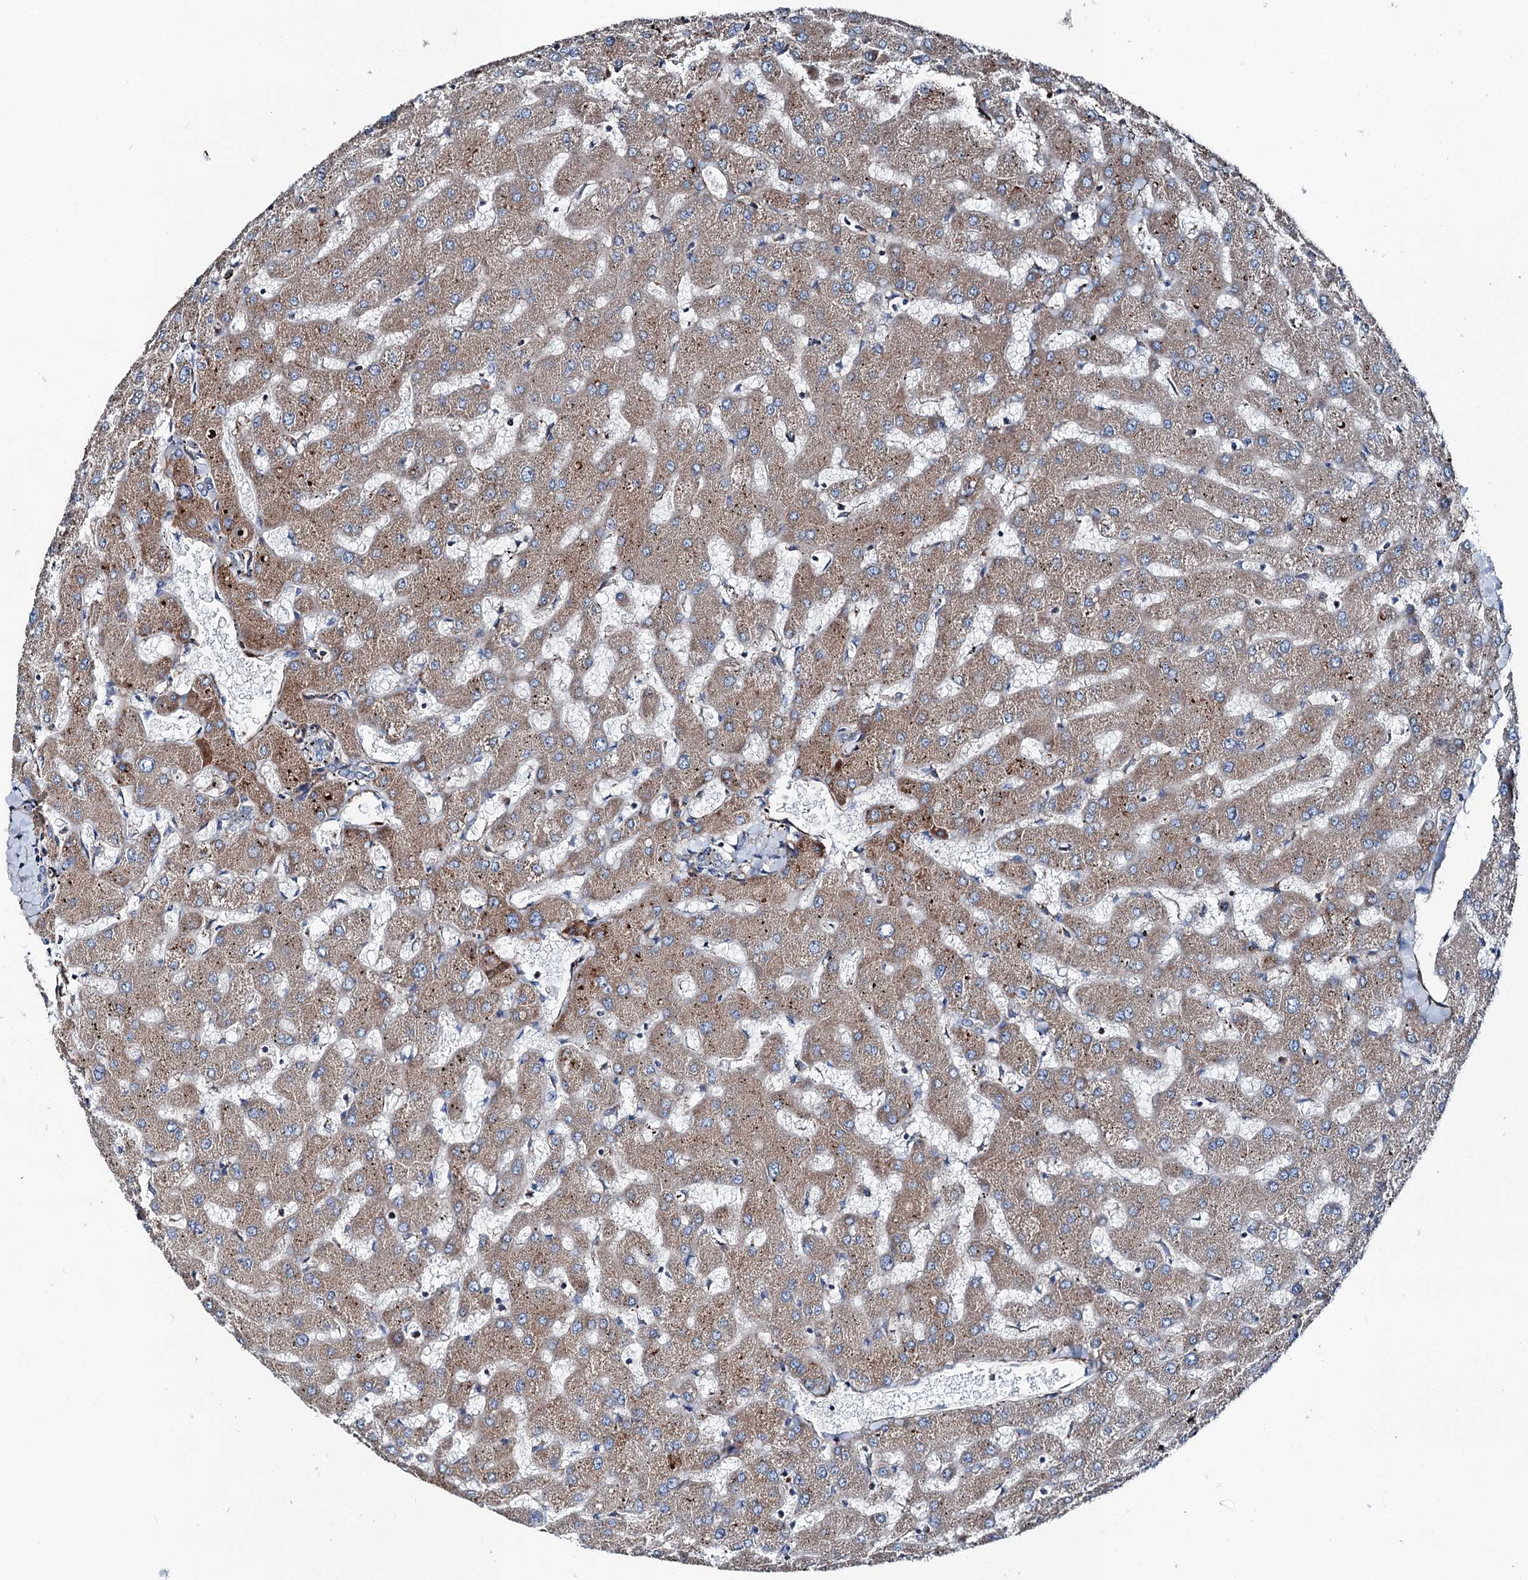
{"staining": {"intensity": "negative", "quantity": "none", "location": "none"}, "tissue": "liver", "cell_type": "Cholangiocytes", "image_type": "normal", "snomed": [{"axis": "morphology", "description": "Normal tissue, NOS"}, {"axis": "topography", "description": "Liver"}], "caption": "Cholangiocytes show no significant positivity in unremarkable liver. The staining was performed using DAB to visualize the protein expression in brown, while the nuclei were stained in blue with hematoxylin (Magnification: 20x).", "gene": "DDIAS", "patient": {"sex": "female", "age": 63}}